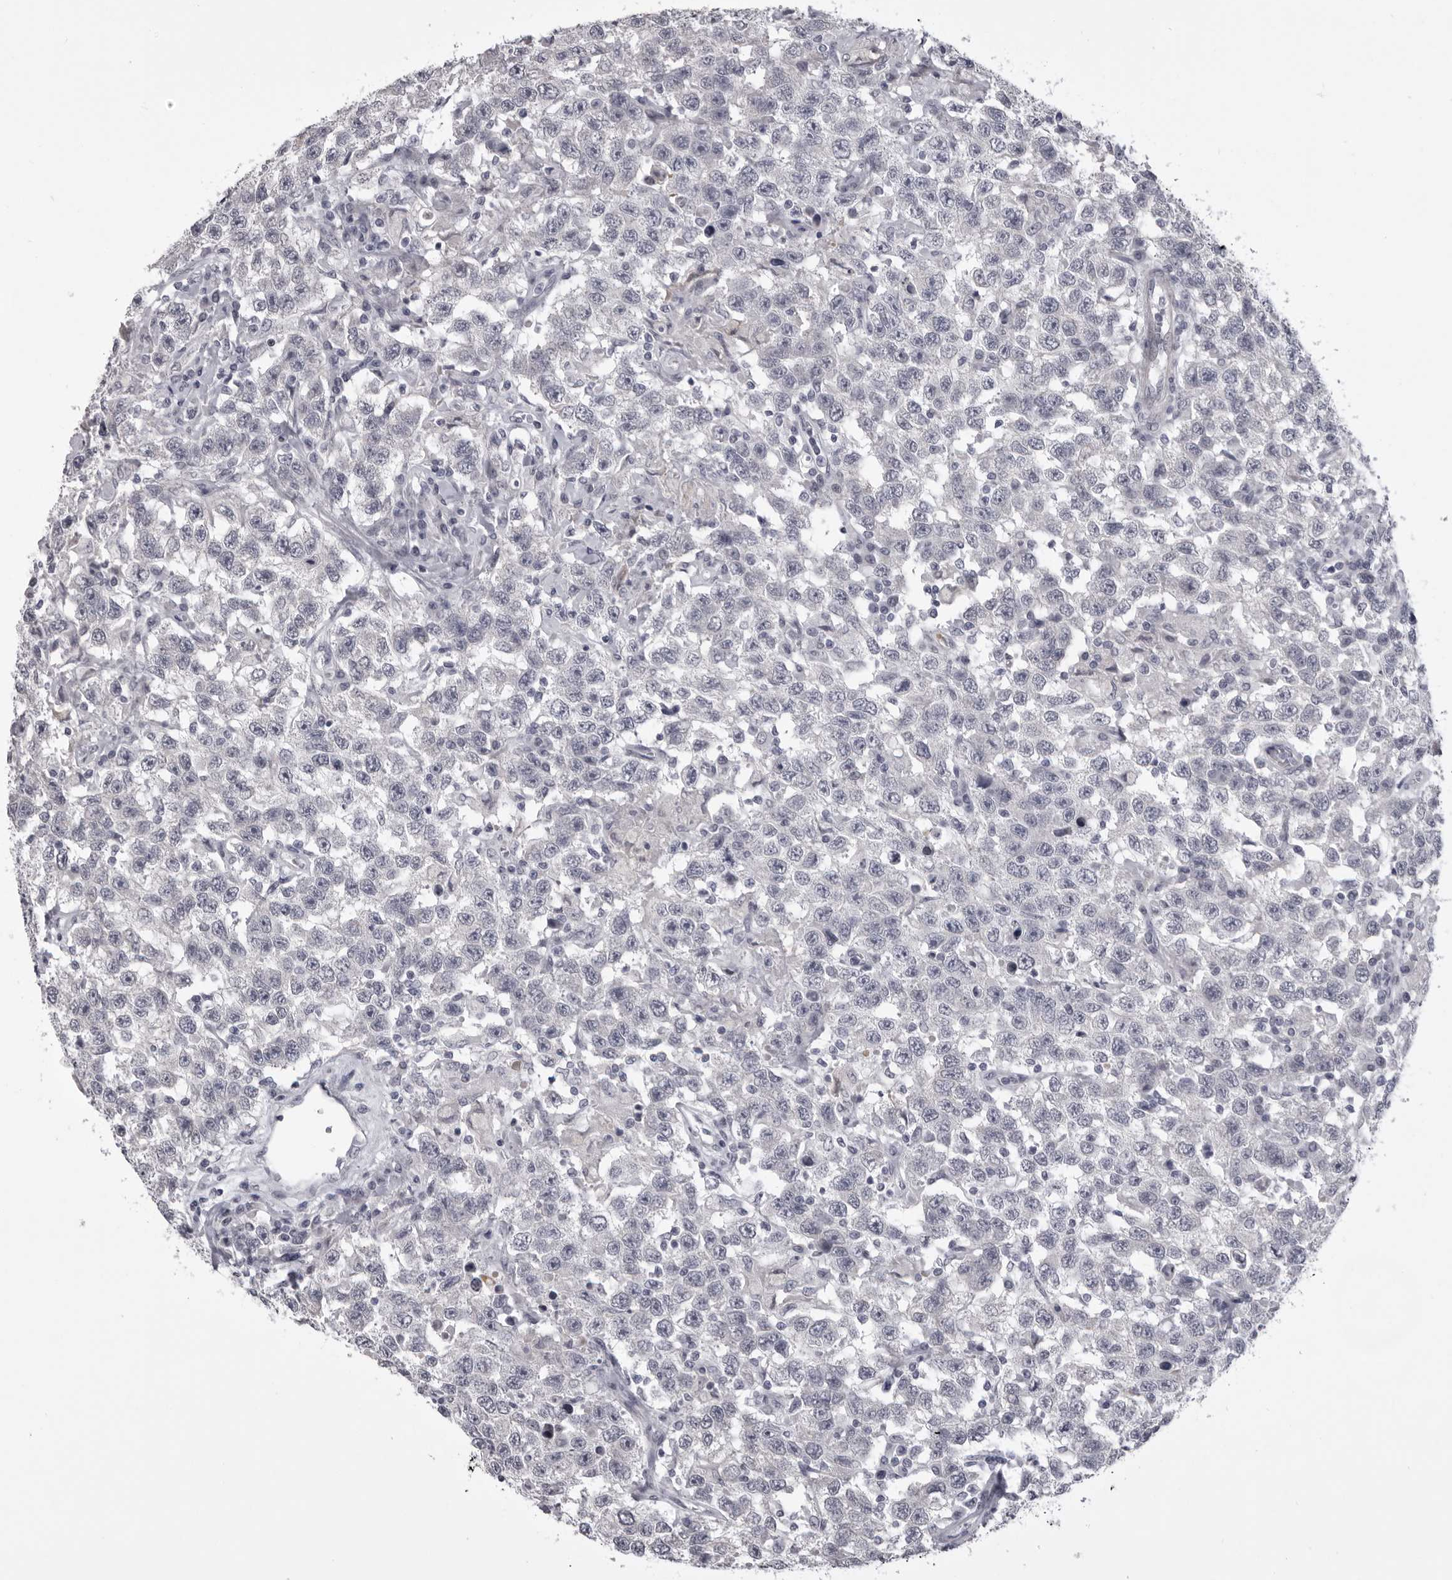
{"staining": {"intensity": "negative", "quantity": "none", "location": "none"}, "tissue": "testis cancer", "cell_type": "Tumor cells", "image_type": "cancer", "snomed": [{"axis": "morphology", "description": "Seminoma, NOS"}, {"axis": "topography", "description": "Testis"}], "caption": "A high-resolution histopathology image shows immunohistochemistry staining of testis cancer, which demonstrates no significant positivity in tumor cells.", "gene": "EPHA10", "patient": {"sex": "male", "age": 41}}